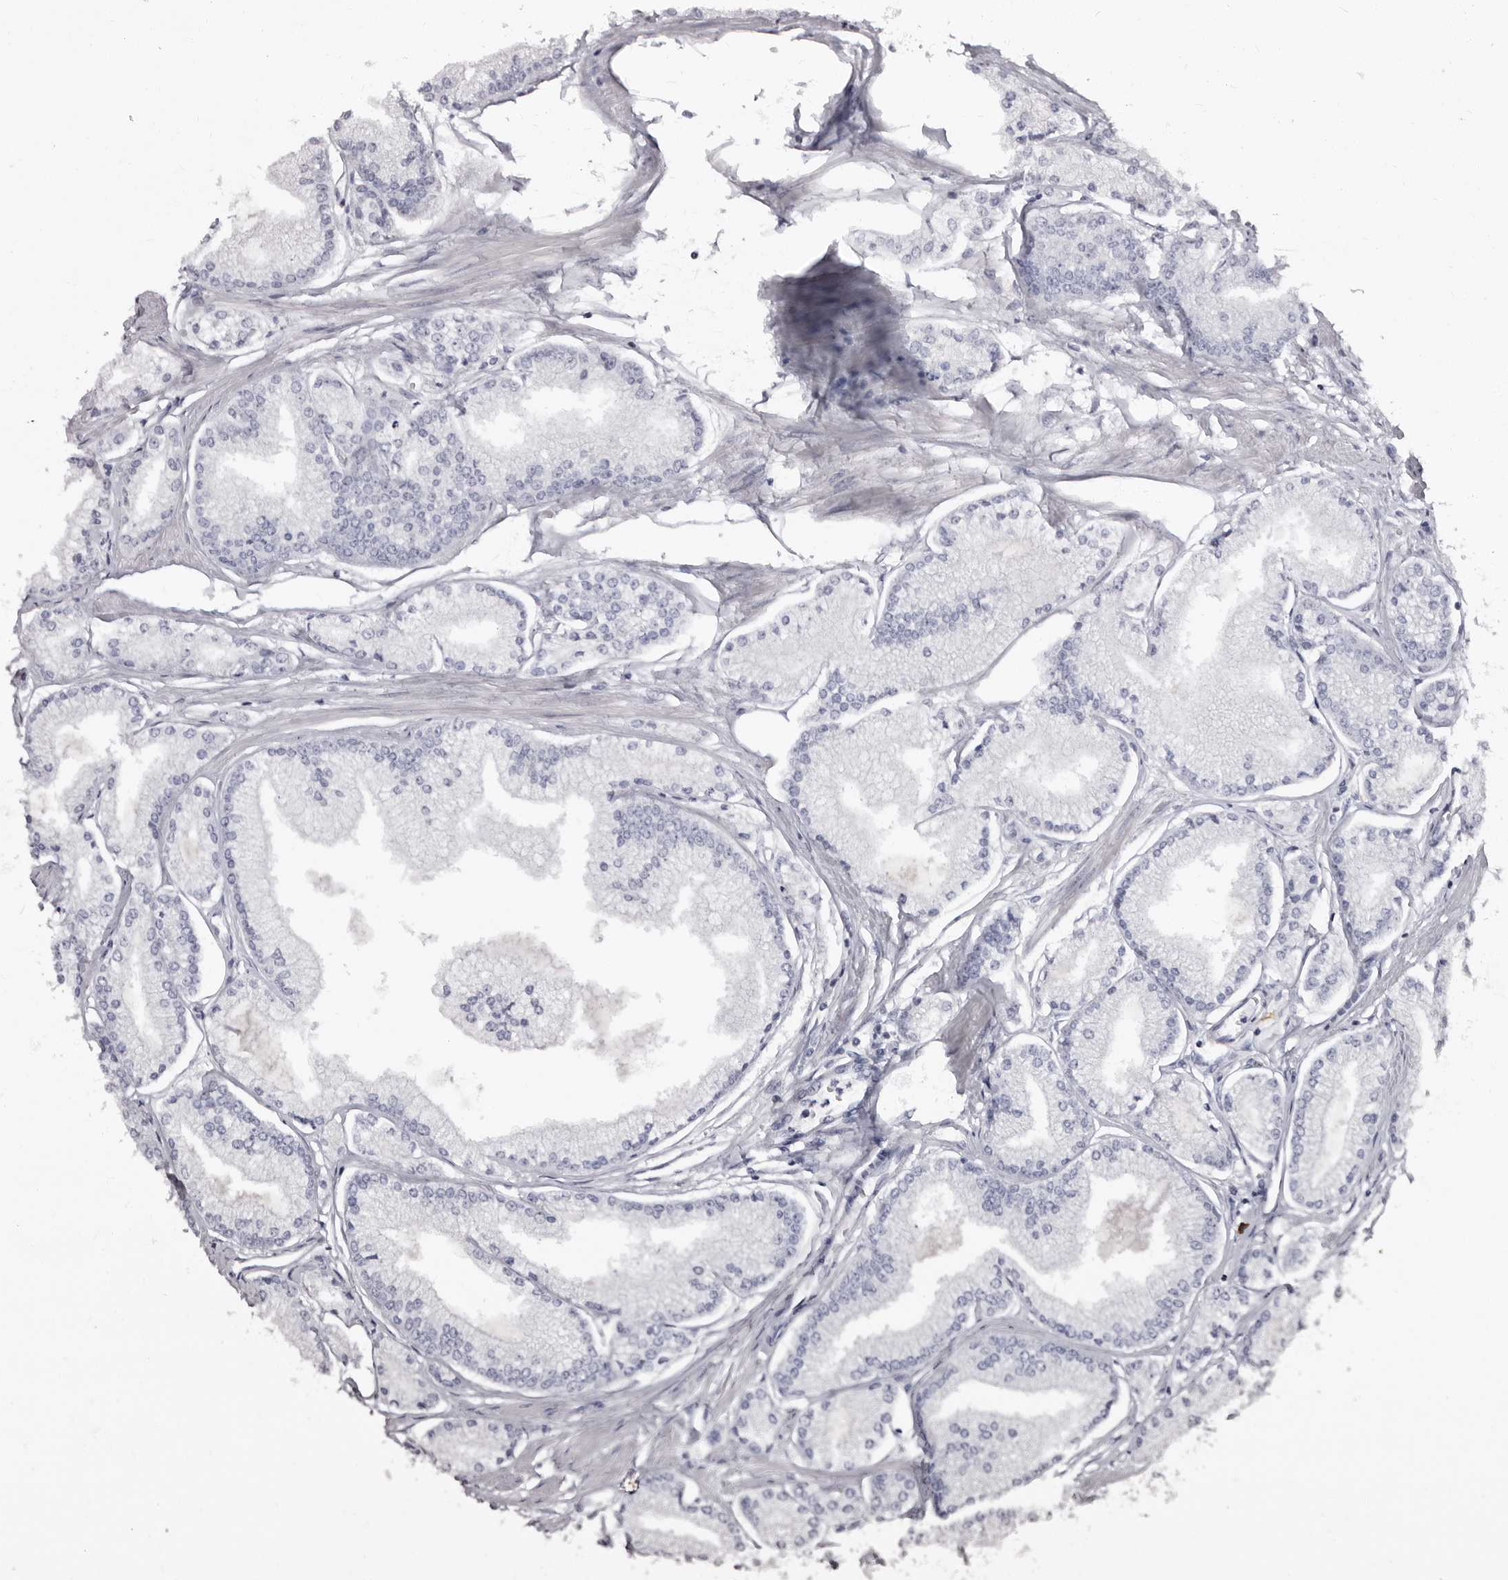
{"staining": {"intensity": "negative", "quantity": "none", "location": "none"}, "tissue": "prostate cancer", "cell_type": "Tumor cells", "image_type": "cancer", "snomed": [{"axis": "morphology", "description": "Adenocarcinoma, Low grade"}, {"axis": "topography", "description": "Prostate"}], "caption": "IHC histopathology image of neoplastic tissue: prostate cancer (low-grade adenocarcinoma) stained with DAB shows no significant protein expression in tumor cells.", "gene": "TBC1D22B", "patient": {"sex": "male", "age": 52}}